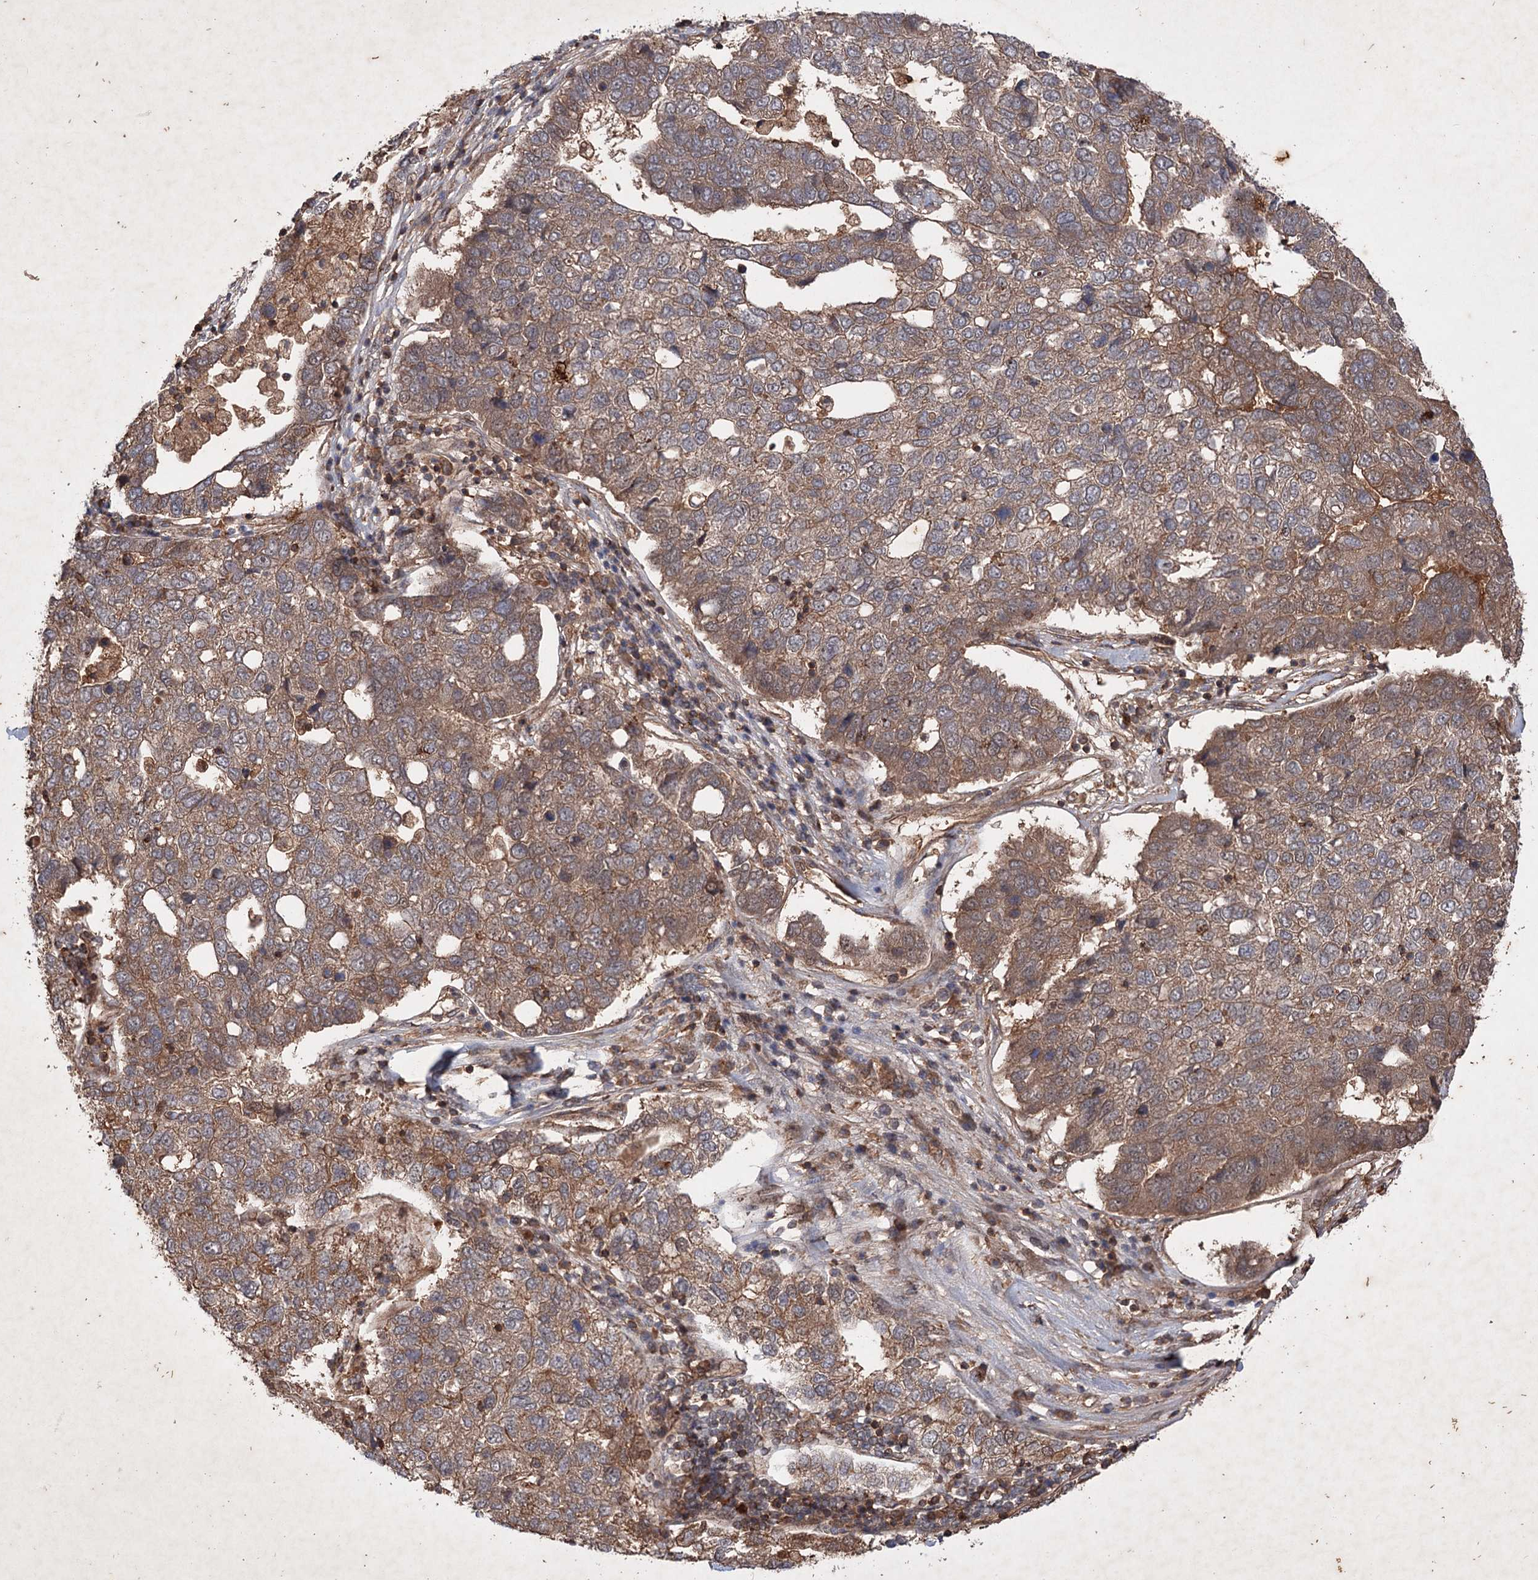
{"staining": {"intensity": "moderate", "quantity": ">75%", "location": "cytoplasmic/membranous"}, "tissue": "pancreatic cancer", "cell_type": "Tumor cells", "image_type": "cancer", "snomed": [{"axis": "morphology", "description": "Adenocarcinoma, NOS"}, {"axis": "topography", "description": "Pancreas"}], "caption": "Pancreatic cancer was stained to show a protein in brown. There is medium levels of moderate cytoplasmic/membranous expression in approximately >75% of tumor cells.", "gene": "ADK", "patient": {"sex": "female", "age": 61}}